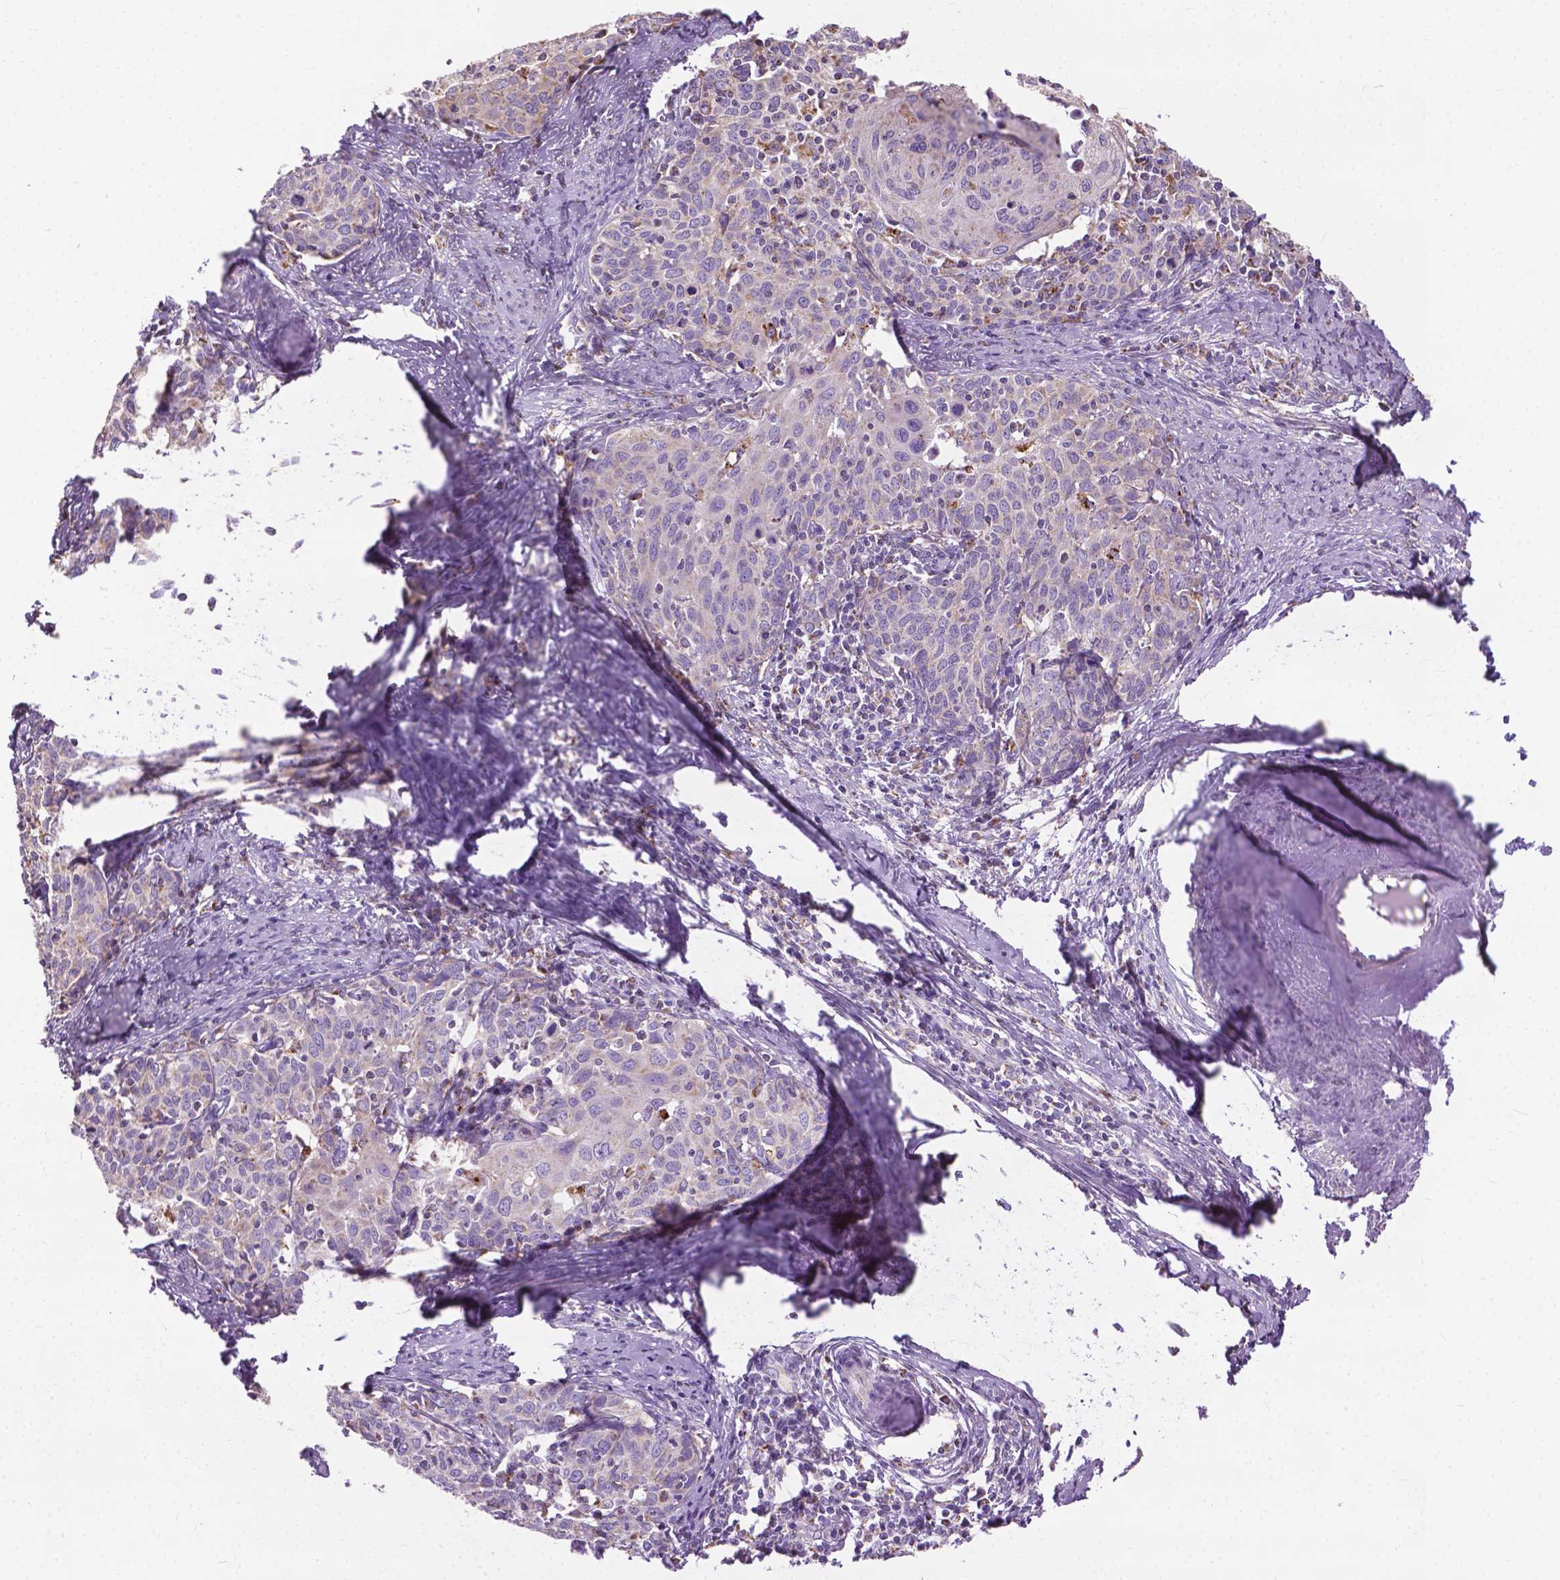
{"staining": {"intensity": "negative", "quantity": "none", "location": "none"}, "tissue": "cervical cancer", "cell_type": "Tumor cells", "image_type": "cancer", "snomed": [{"axis": "morphology", "description": "Squamous cell carcinoma, NOS"}, {"axis": "topography", "description": "Cervix"}], "caption": "Tumor cells show no significant protein positivity in squamous cell carcinoma (cervical).", "gene": "VDAC1", "patient": {"sex": "female", "age": 62}}